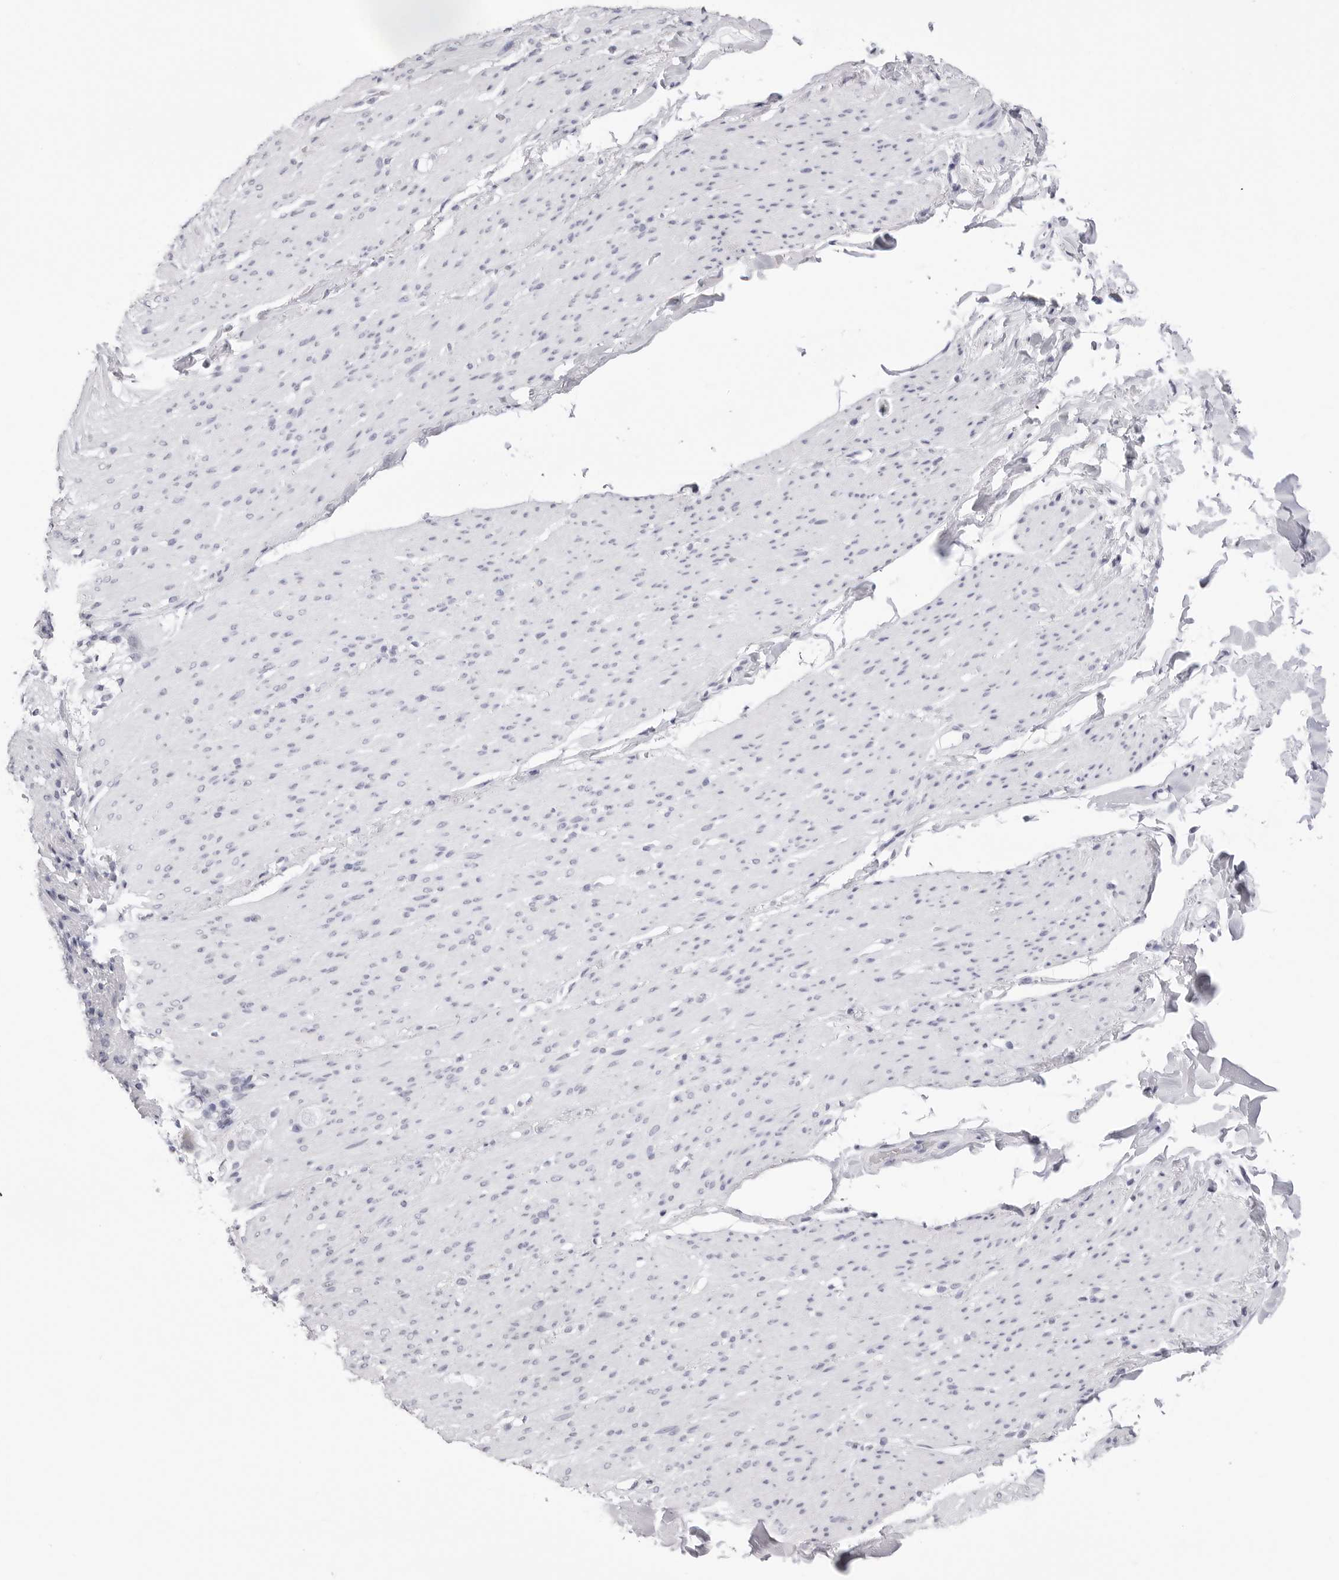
{"staining": {"intensity": "negative", "quantity": "none", "location": "none"}, "tissue": "smooth muscle", "cell_type": "Smooth muscle cells", "image_type": "normal", "snomed": [{"axis": "morphology", "description": "Normal tissue, NOS"}, {"axis": "topography", "description": "Colon"}, {"axis": "topography", "description": "Peripheral nerve tissue"}], "caption": "DAB (3,3'-diaminobenzidine) immunohistochemical staining of normal smooth muscle exhibits no significant staining in smooth muscle cells. (Brightfield microscopy of DAB immunohistochemistry at high magnification).", "gene": "TSSK1B", "patient": {"sex": "female", "age": 61}}